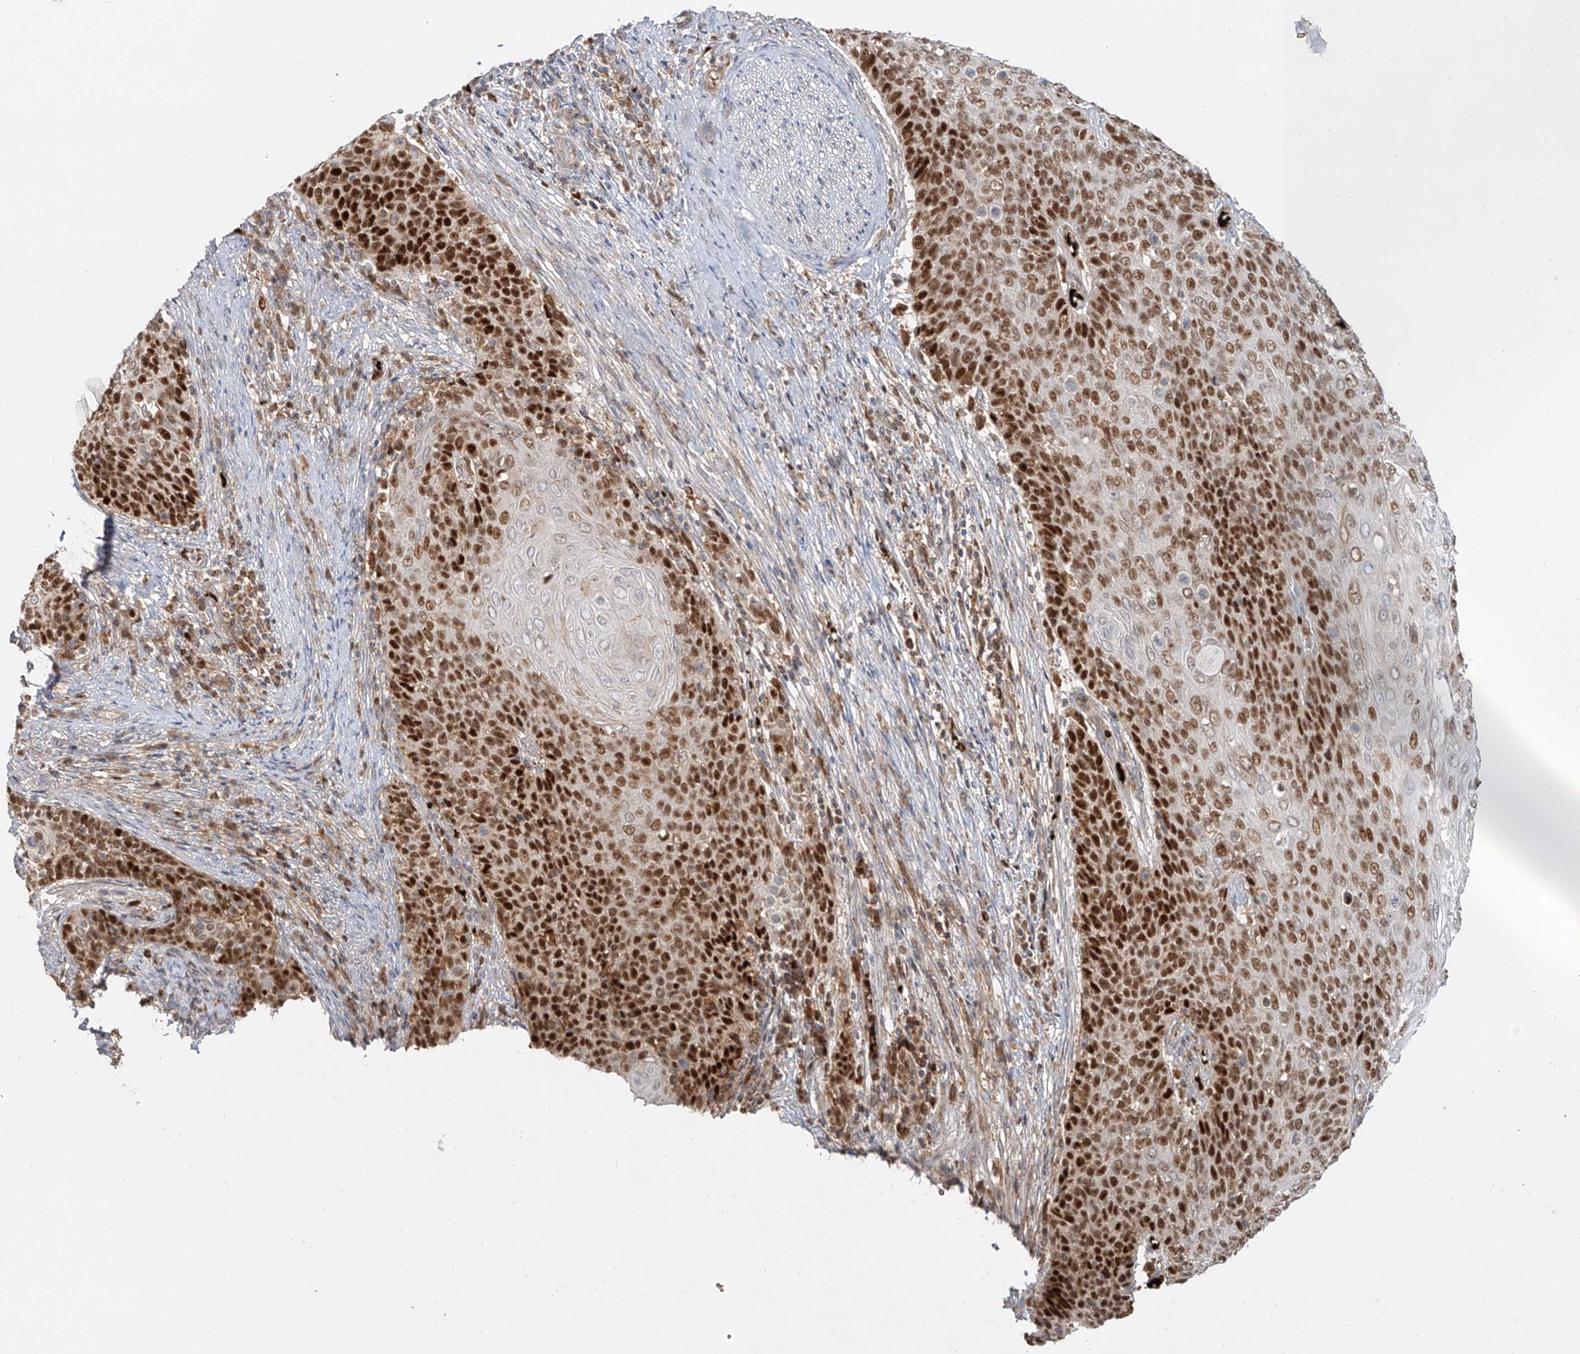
{"staining": {"intensity": "strong", "quantity": "25%-75%", "location": "nuclear"}, "tissue": "cervical cancer", "cell_type": "Tumor cells", "image_type": "cancer", "snomed": [{"axis": "morphology", "description": "Squamous cell carcinoma, NOS"}, {"axis": "topography", "description": "Cervix"}], "caption": "A photomicrograph of cervical cancer stained for a protein displays strong nuclear brown staining in tumor cells.", "gene": "FGD2", "patient": {"sex": "female", "age": 39}}